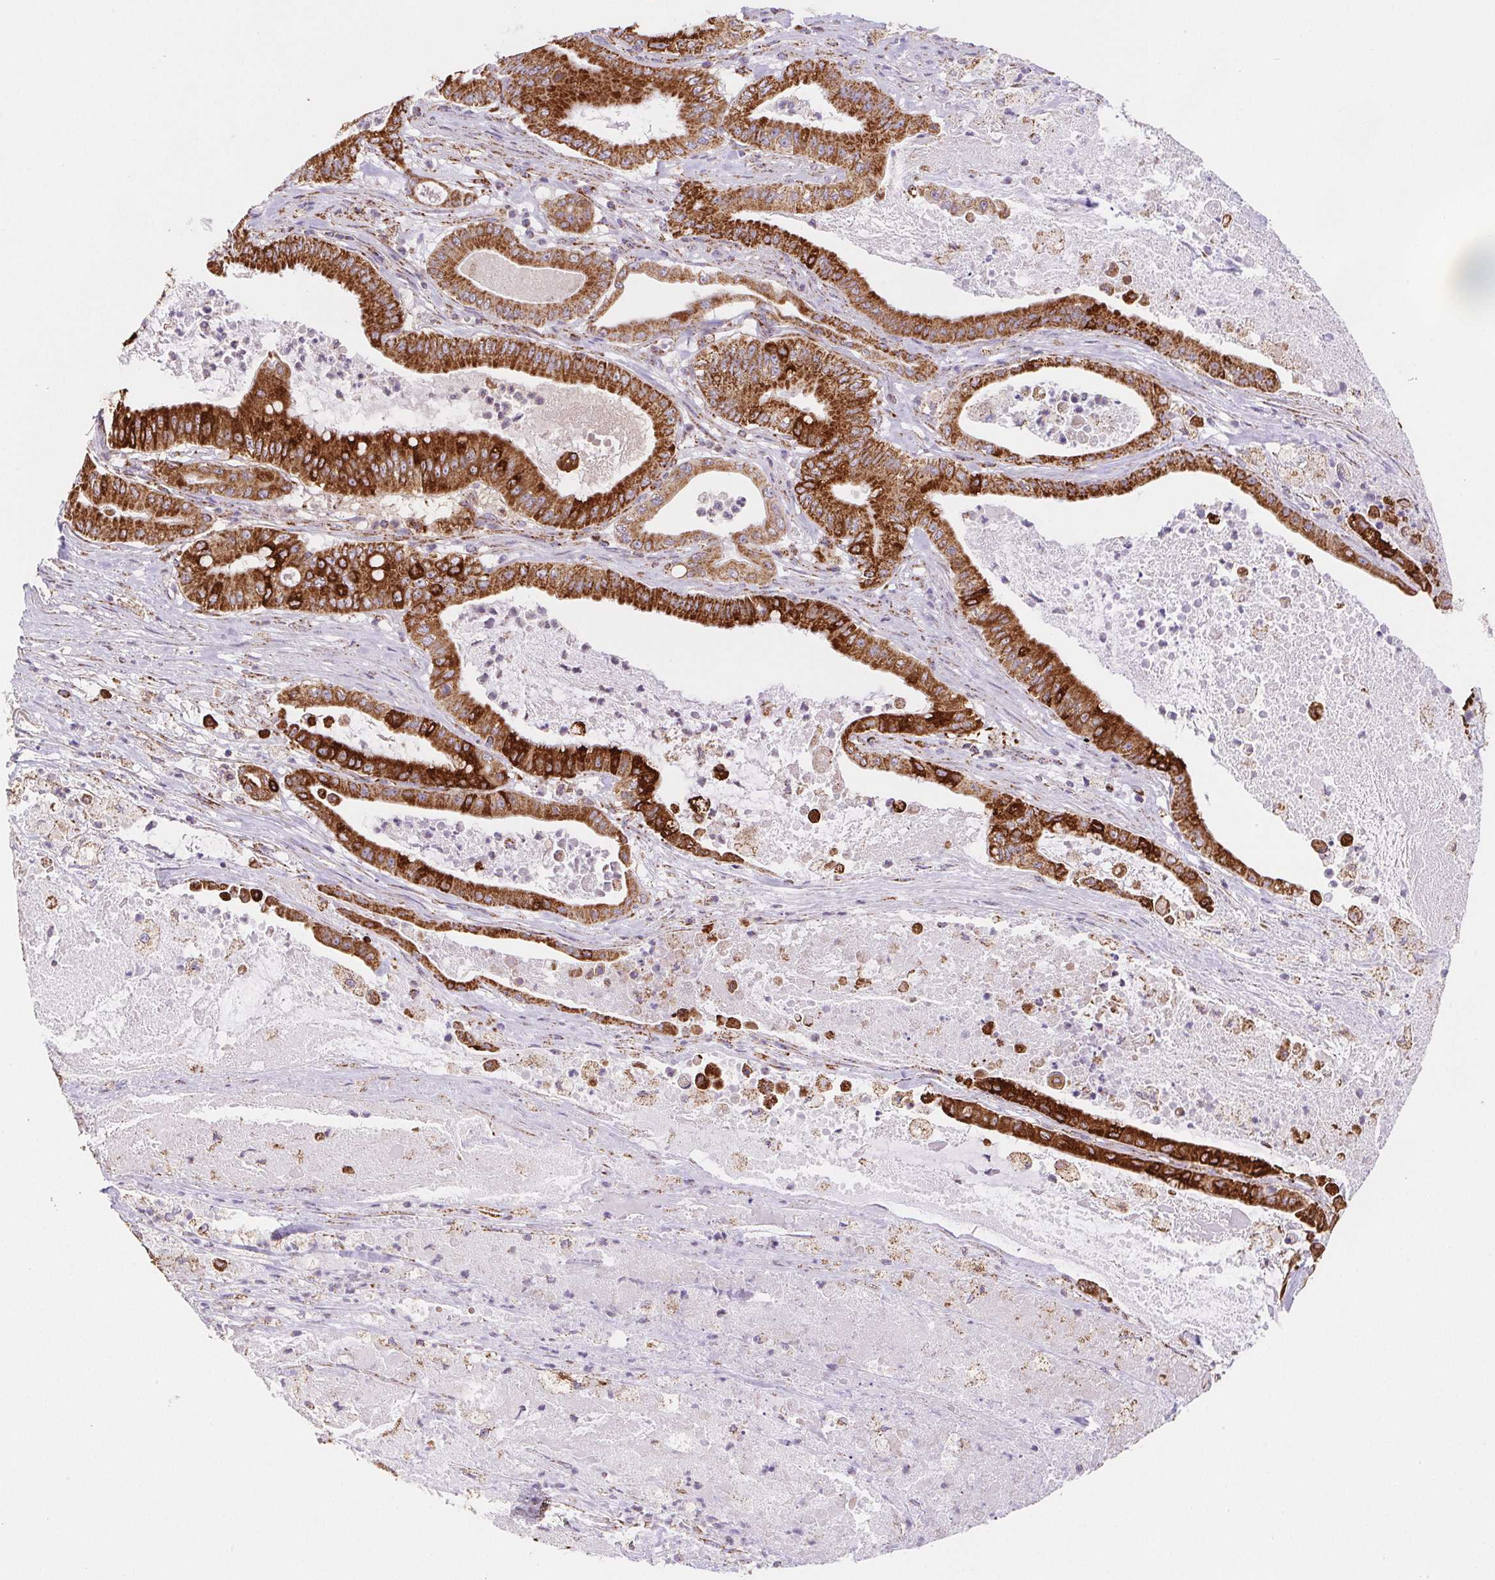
{"staining": {"intensity": "strong", "quantity": ">75%", "location": "cytoplasmic/membranous"}, "tissue": "pancreatic cancer", "cell_type": "Tumor cells", "image_type": "cancer", "snomed": [{"axis": "morphology", "description": "Adenocarcinoma, NOS"}, {"axis": "topography", "description": "Pancreas"}], "caption": "The image displays immunohistochemical staining of pancreatic cancer. There is strong cytoplasmic/membranous expression is seen in about >75% of tumor cells.", "gene": "NIPSNAP2", "patient": {"sex": "male", "age": 71}}